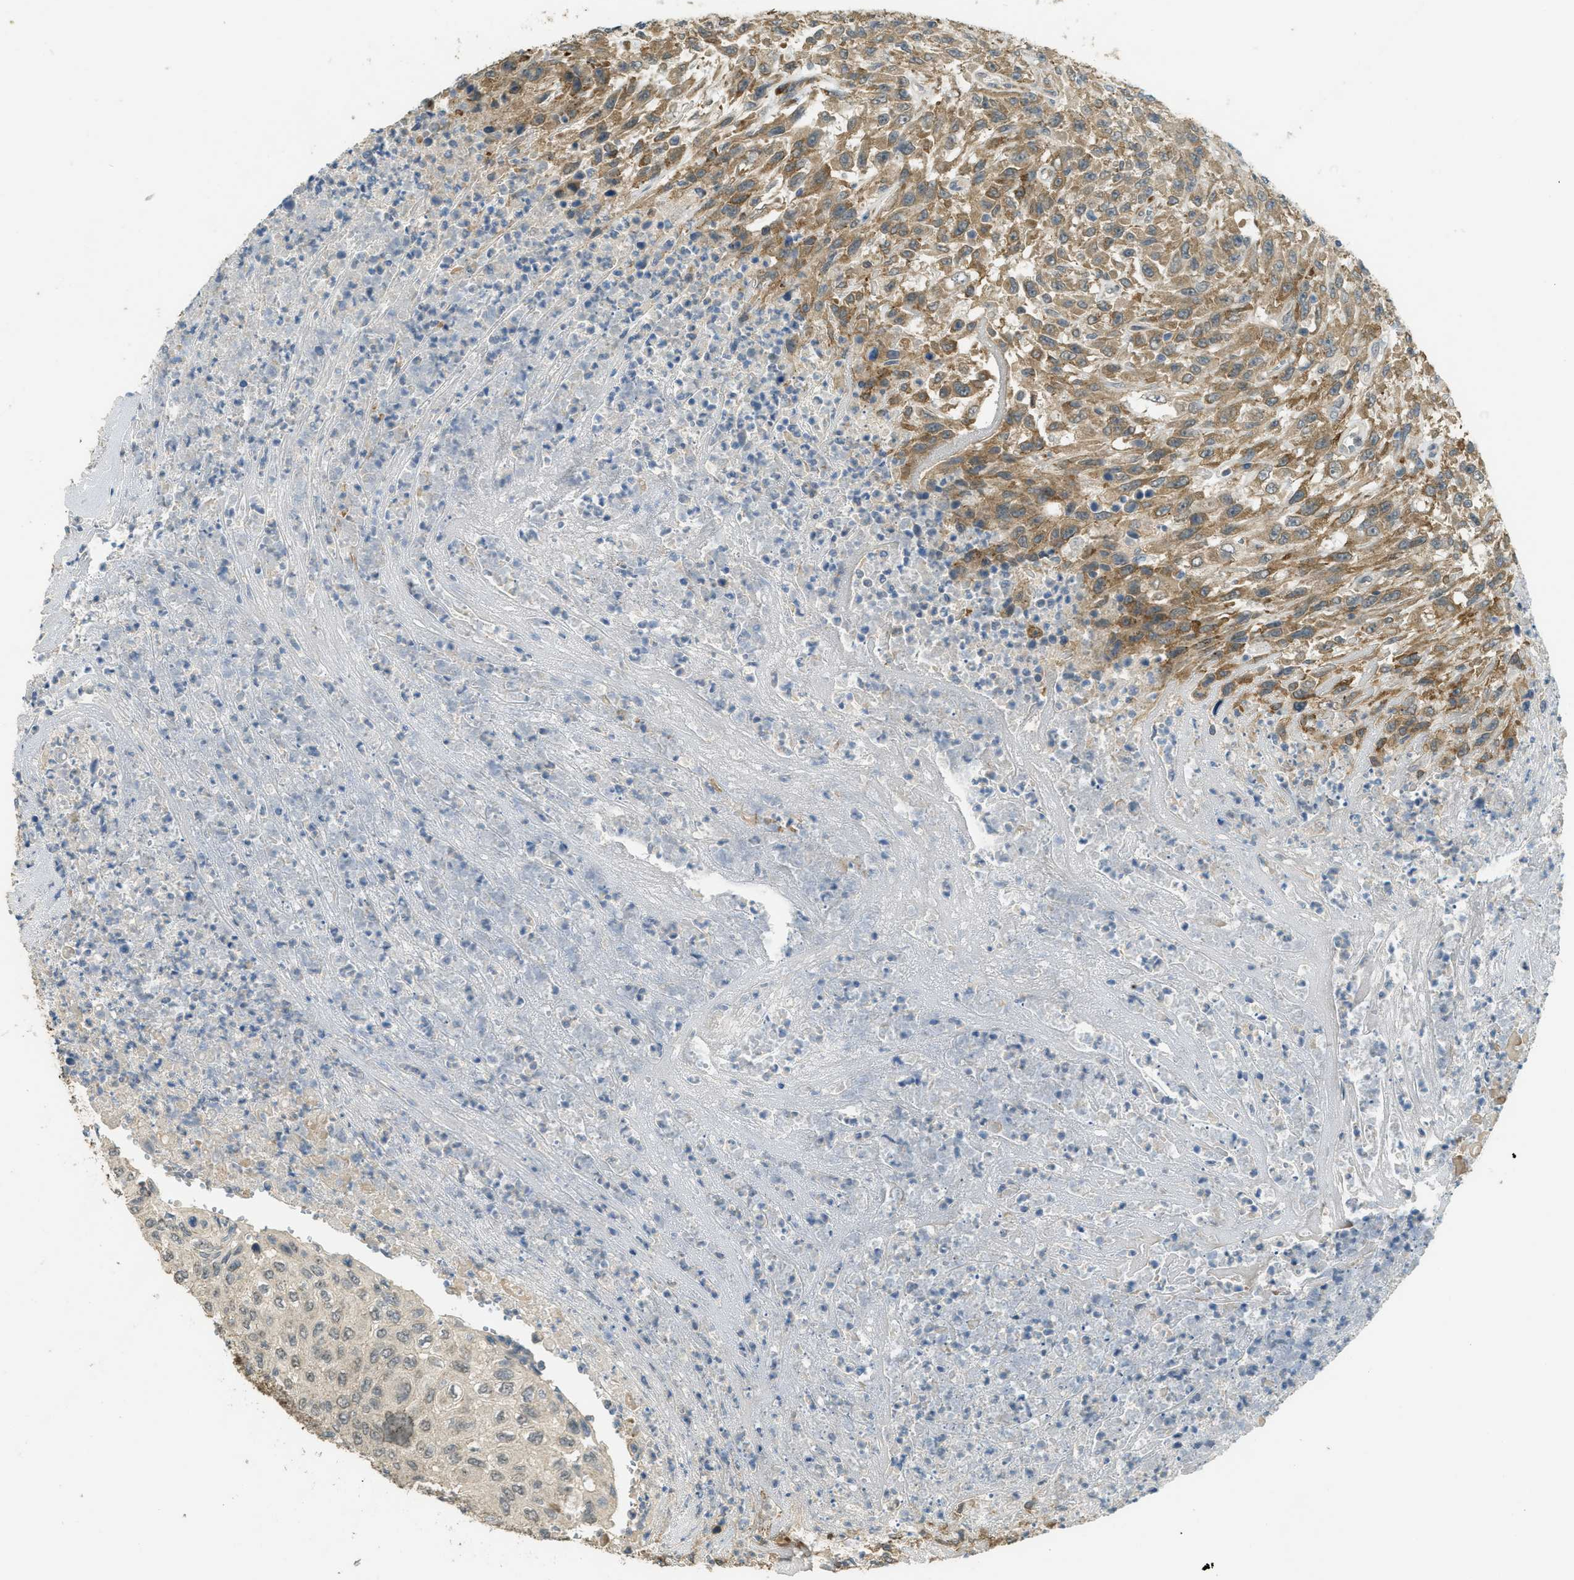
{"staining": {"intensity": "moderate", "quantity": ">75%", "location": "cytoplasmic/membranous"}, "tissue": "urothelial cancer", "cell_type": "Tumor cells", "image_type": "cancer", "snomed": [{"axis": "morphology", "description": "Urothelial carcinoma, High grade"}, {"axis": "topography", "description": "Urinary bladder"}], "caption": "Immunohistochemical staining of human urothelial cancer shows medium levels of moderate cytoplasmic/membranous expression in approximately >75% of tumor cells. The protein of interest is stained brown, and the nuclei are stained in blue (DAB IHC with brightfield microscopy, high magnification).", "gene": "IGF2BP2", "patient": {"sex": "male", "age": 66}}